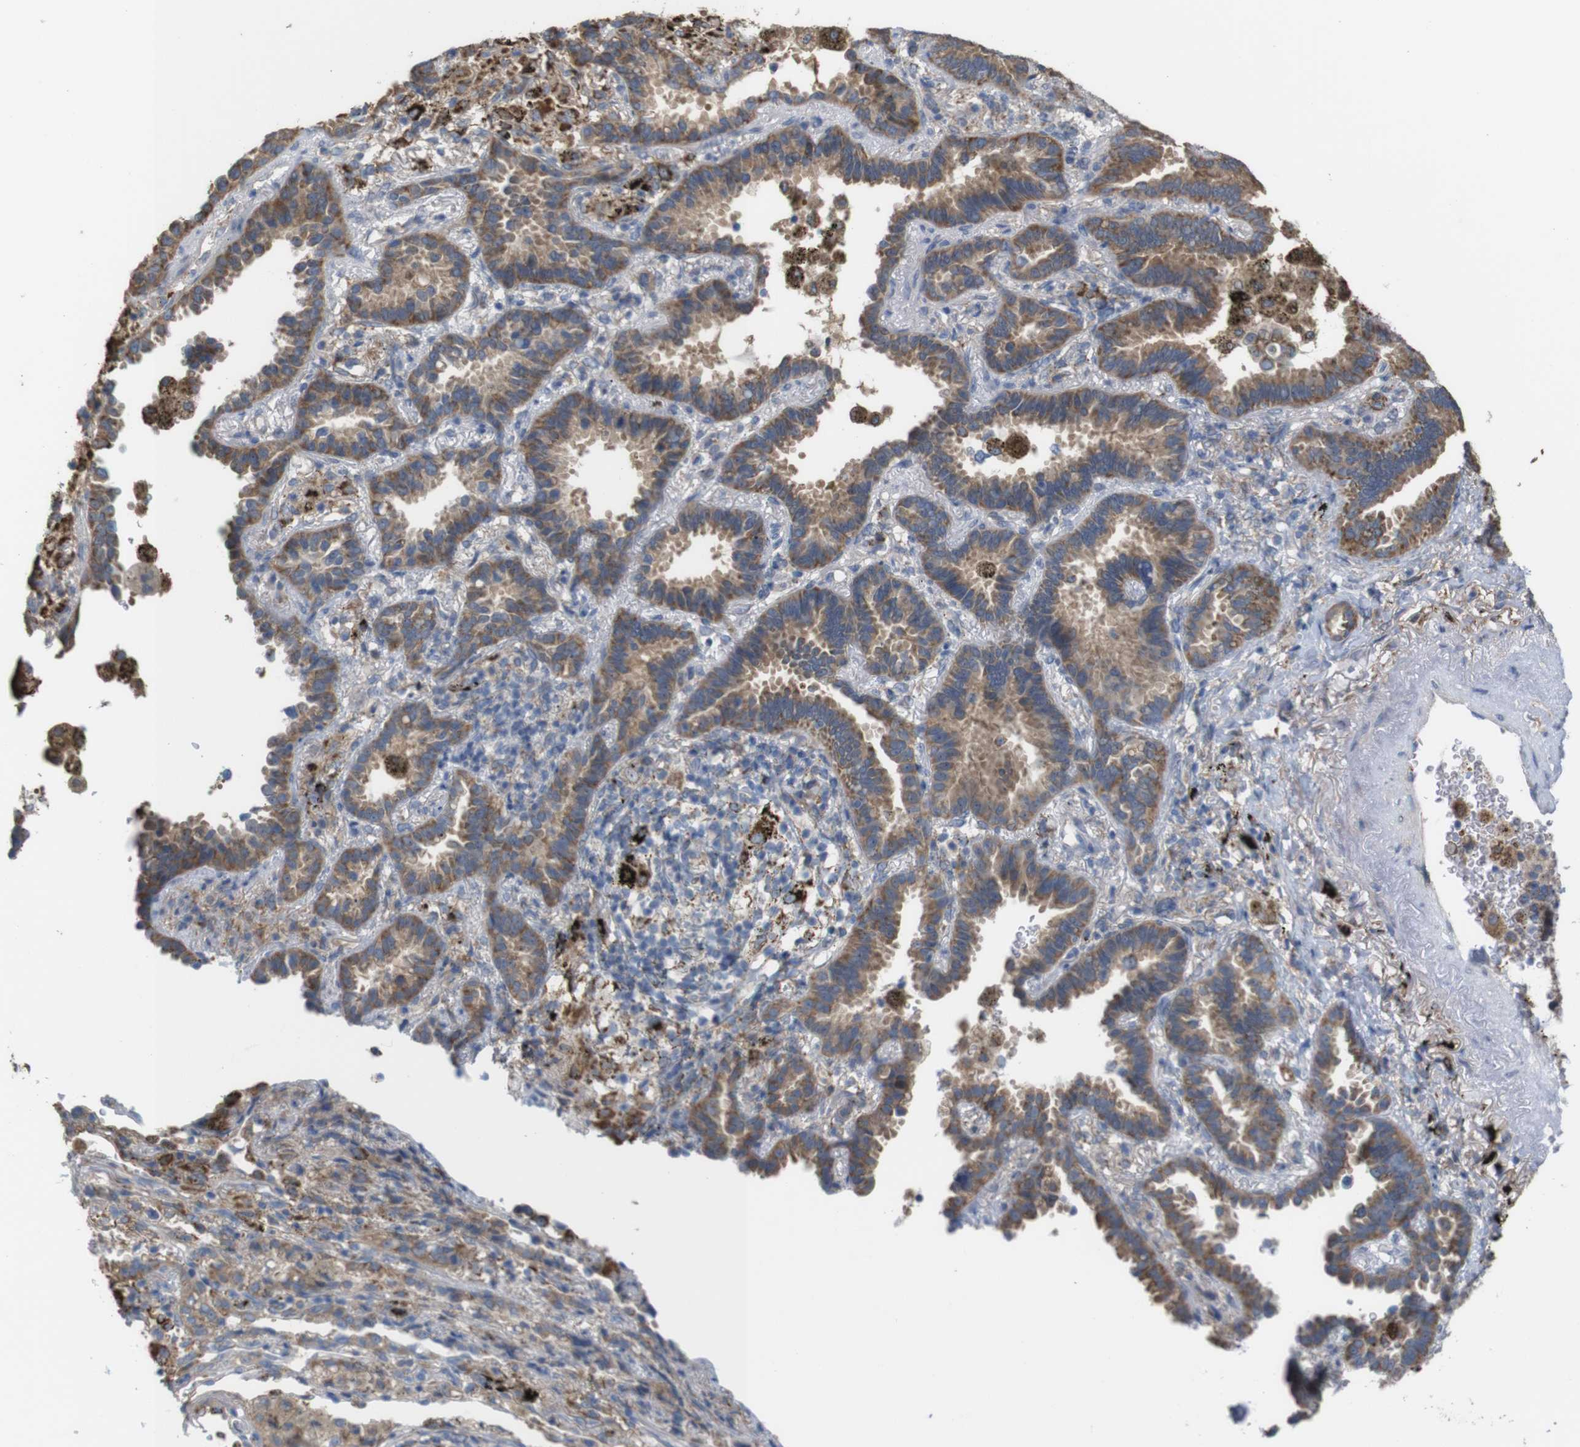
{"staining": {"intensity": "moderate", "quantity": ">75%", "location": "cytoplasmic/membranous"}, "tissue": "lung cancer", "cell_type": "Tumor cells", "image_type": "cancer", "snomed": [{"axis": "morphology", "description": "Normal tissue, NOS"}, {"axis": "morphology", "description": "Adenocarcinoma, NOS"}, {"axis": "topography", "description": "Lung"}], "caption": "A micrograph of adenocarcinoma (lung) stained for a protein displays moderate cytoplasmic/membranous brown staining in tumor cells. Nuclei are stained in blue.", "gene": "PTPRR", "patient": {"sex": "male", "age": 59}}